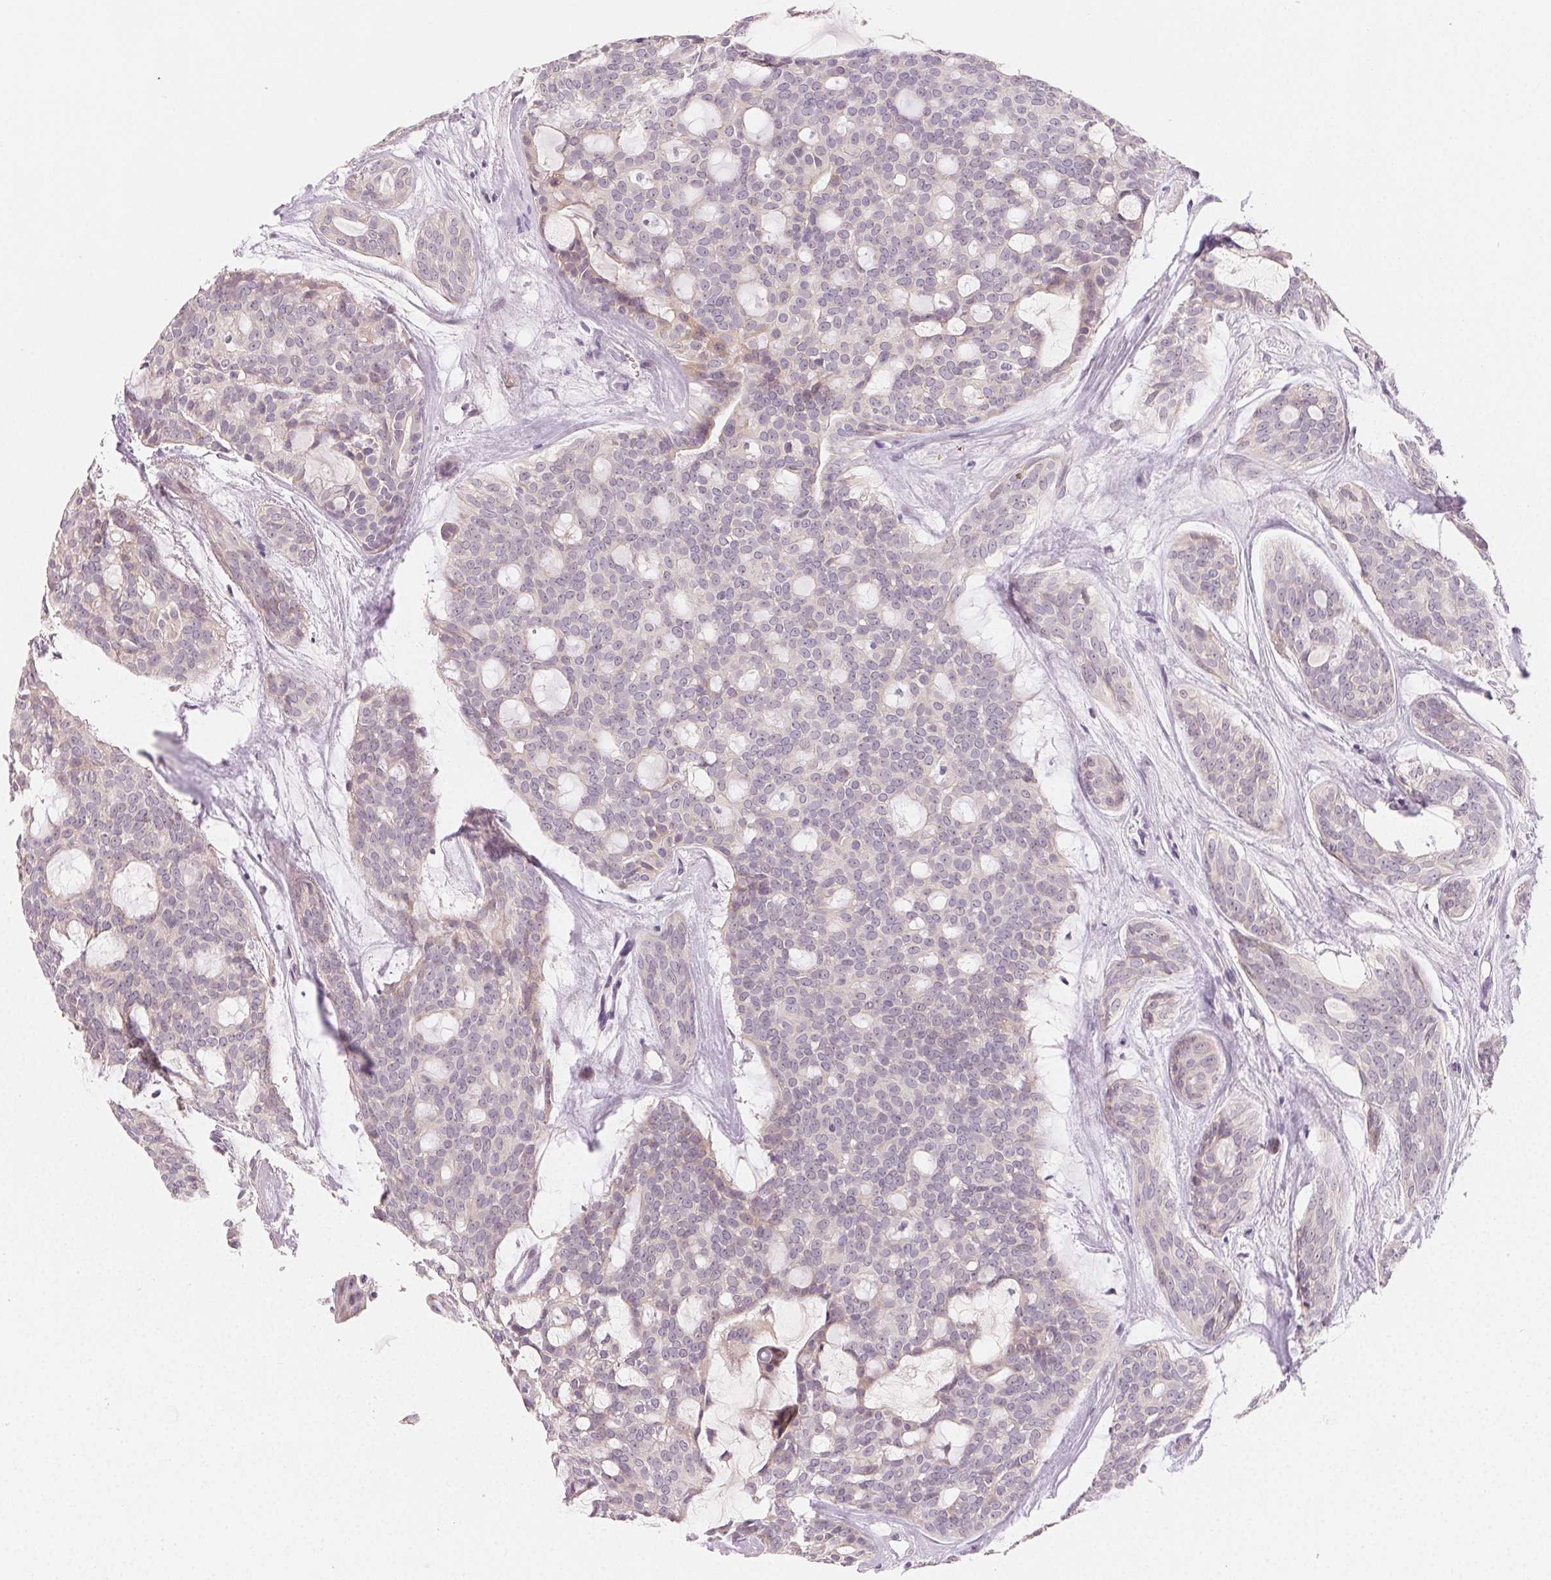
{"staining": {"intensity": "negative", "quantity": "none", "location": "none"}, "tissue": "head and neck cancer", "cell_type": "Tumor cells", "image_type": "cancer", "snomed": [{"axis": "morphology", "description": "Adenocarcinoma, NOS"}, {"axis": "topography", "description": "Head-Neck"}], "caption": "Human head and neck cancer stained for a protein using IHC reveals no expression in tumor cells.", "gene": "MYBL1", "patient": {"sex": "male", "age": 66}}